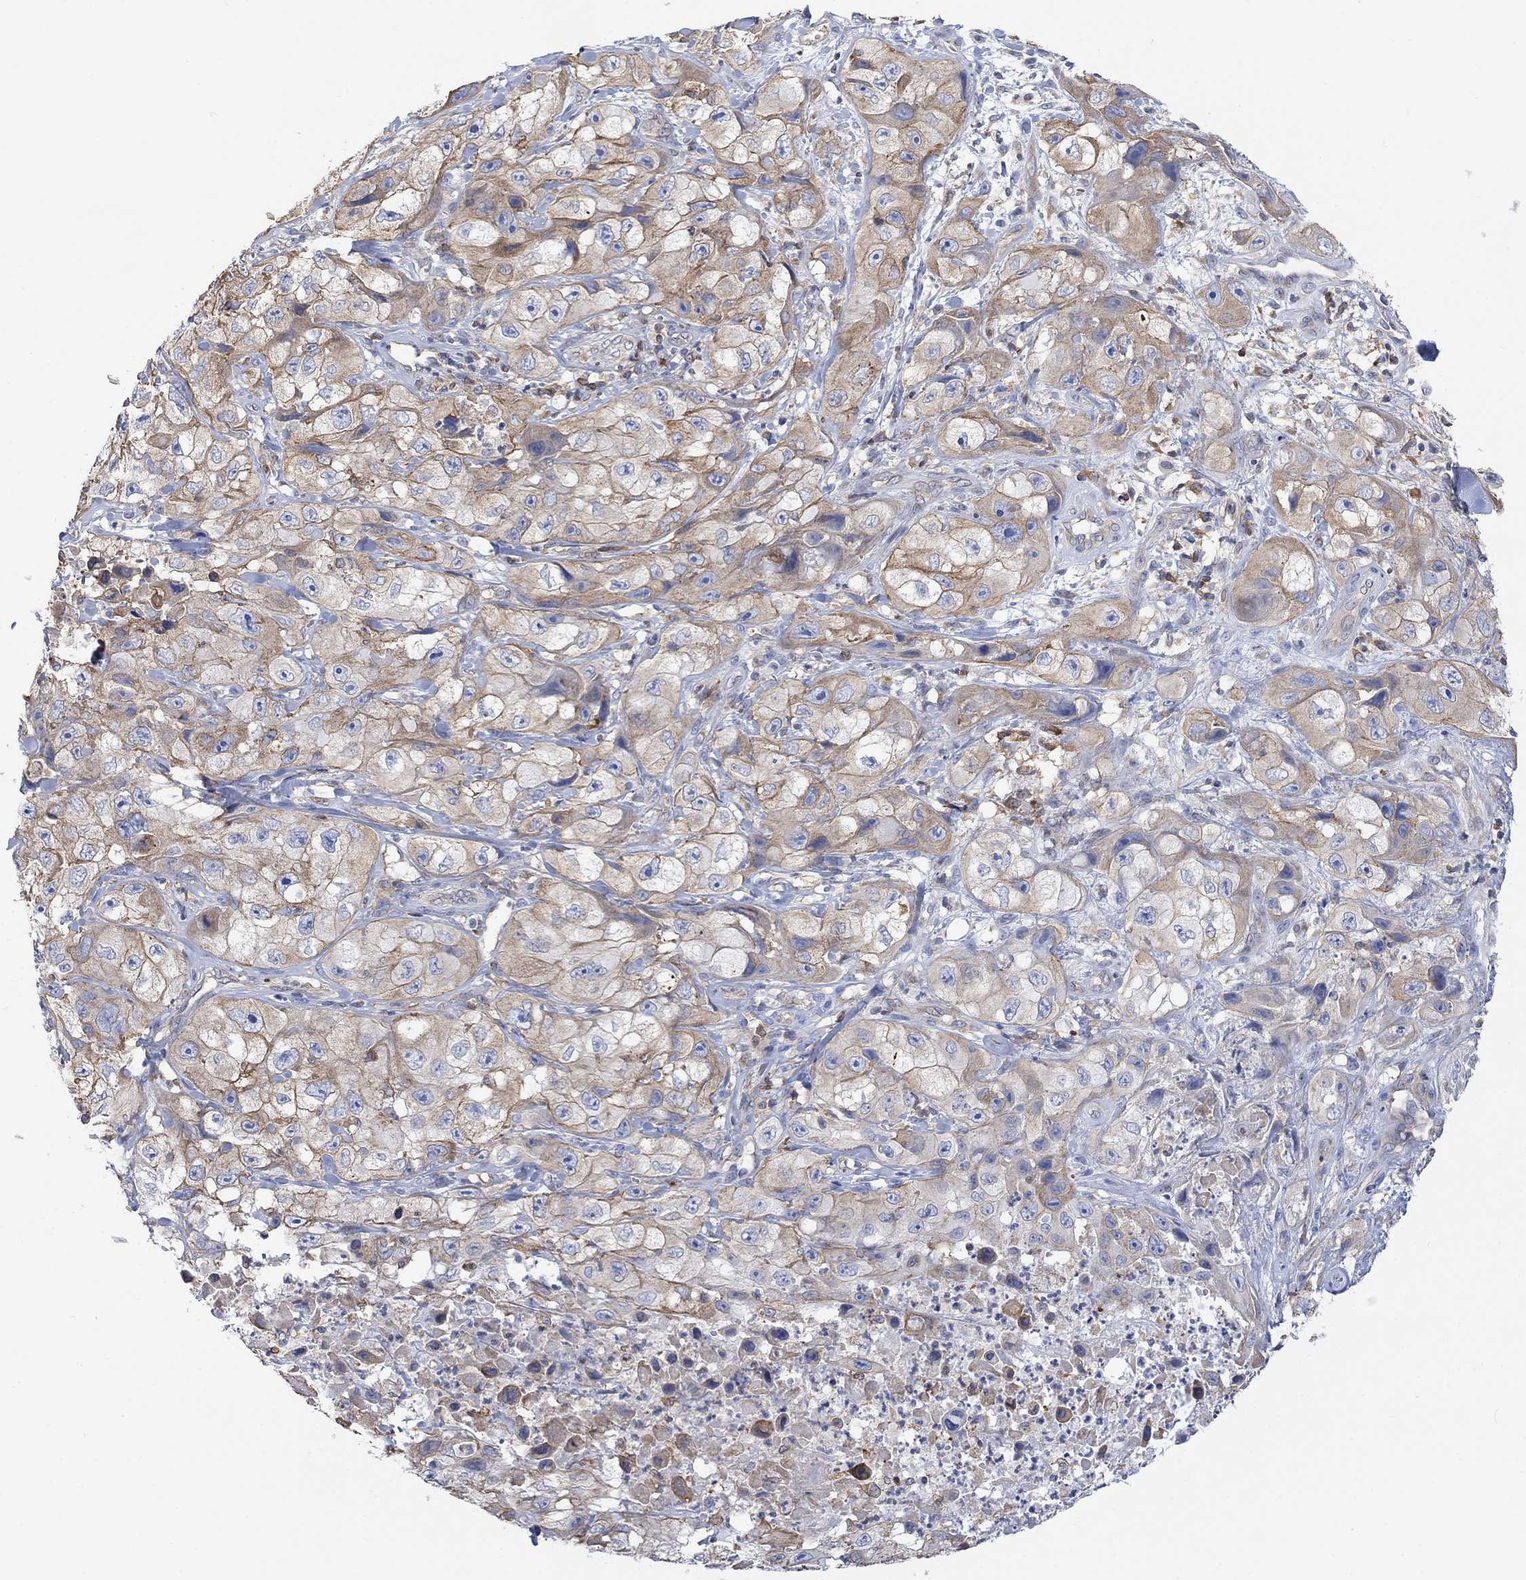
{"staining": {"intensity": "moderate", "quantity": "25%-75%", "location": "cytoplasmic/membranous"}, "tissue": "skin cancer", "cell_type": "Tumor cells", "image_type": "cancer", "snomed": [{"axis": "morphology", "description": "Squamous cell carcinoma, NOS"}, {"axis": "topography", "description": "Skin"}, {"axis": "topography", "description": "Subcutis"}], "caption": "This histopathology image displays immunohistochemistry staining of human skin cancer (squamous cell carcinoma), with medium moderate cytoplasmic/membranous positivity in about 25%-75% of tumor cells.", "gene": "GBP5", "patient": {"sex": "male", "age": 73}}